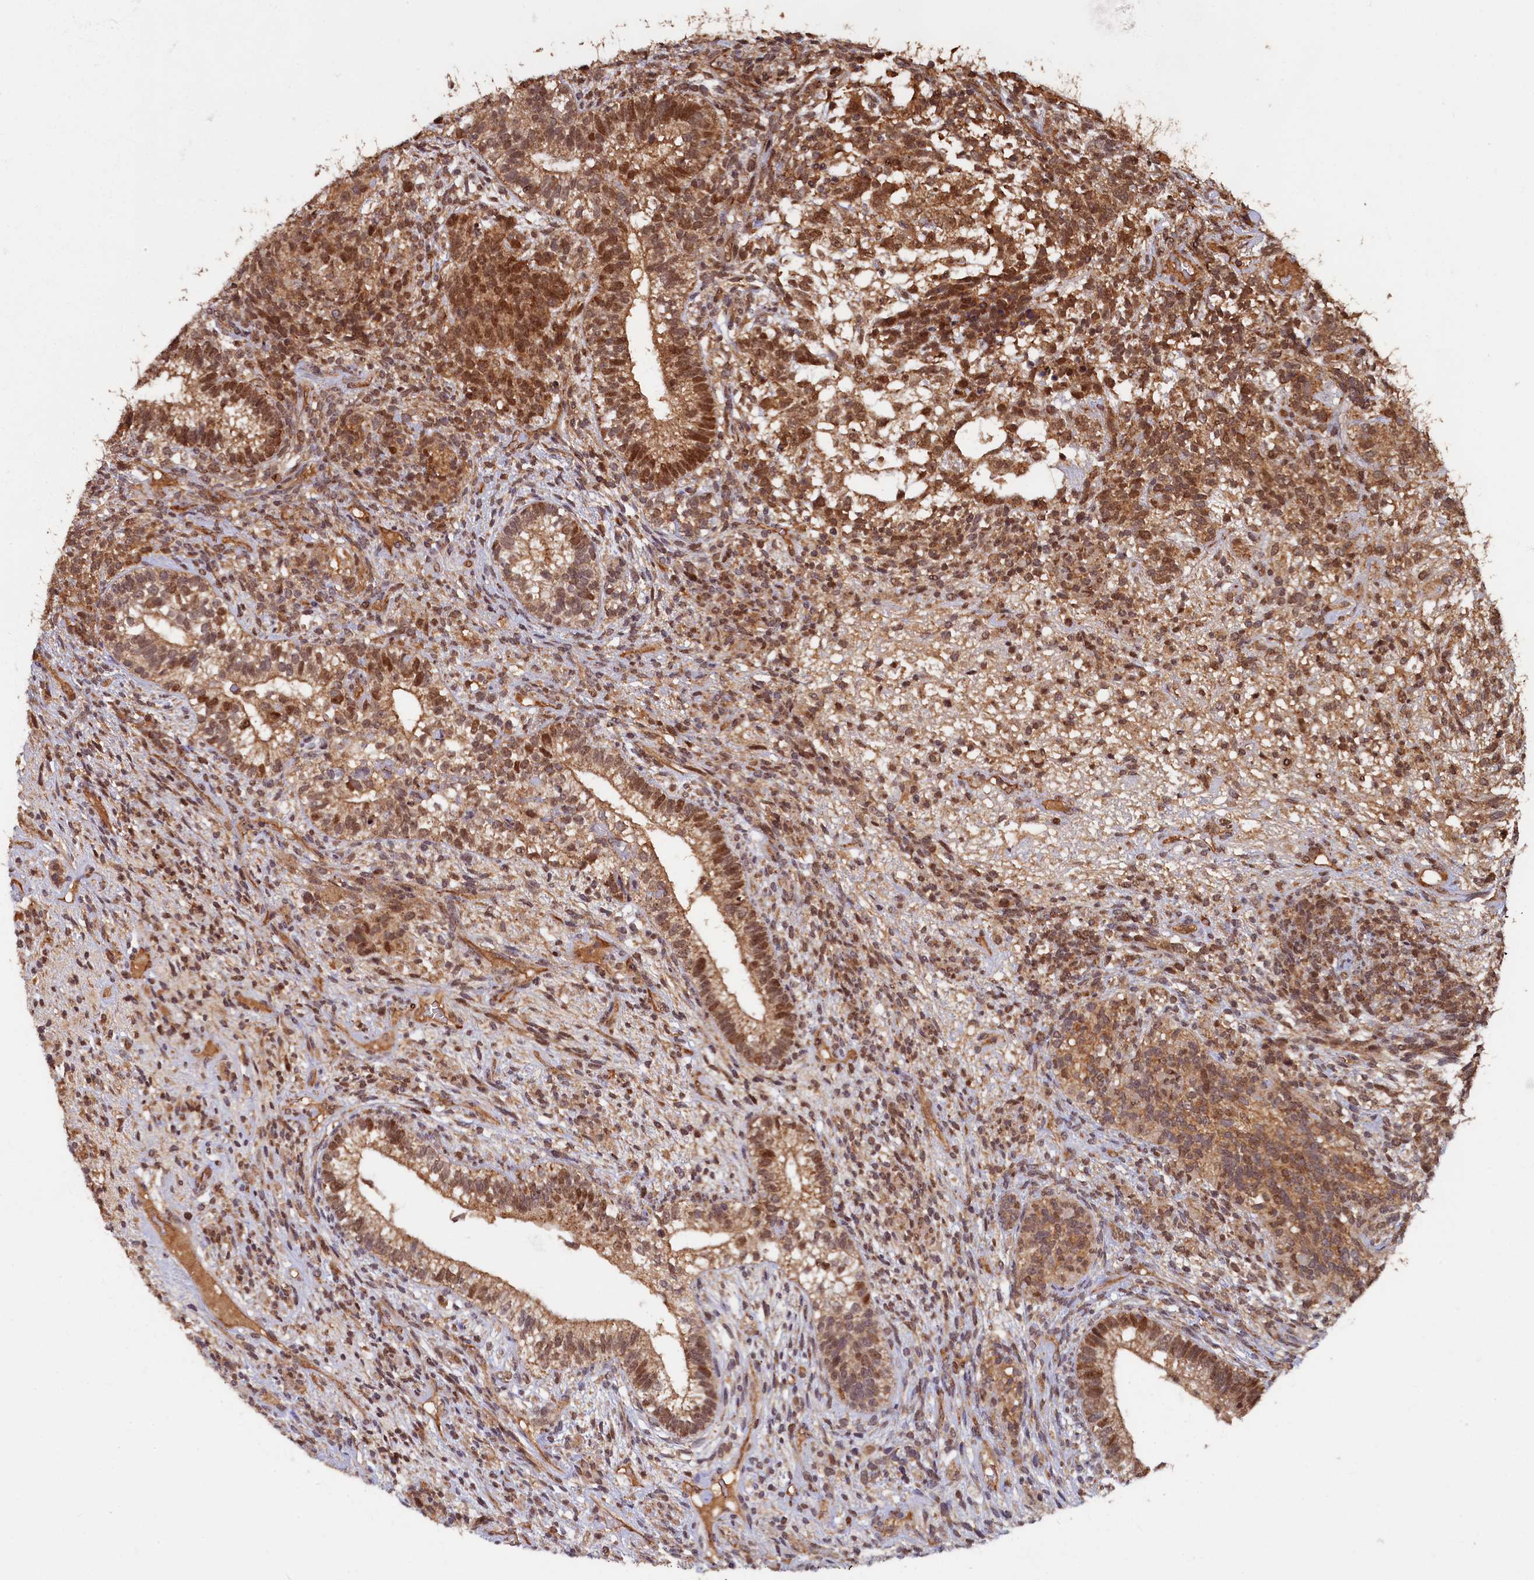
{"staining": {"intensity": "moderate", "quantity": ">75%", "location": "cytoplasmic/membranous,nuclear"}, "tissue": "testis cancer", "cell_type": "Tumor cells", "image_type": "cancer", "snomed": [{"axis": "morphology", "description": "Seminoma, NOS"}, {"axis": "morphology", "description": "Carcinoma, Embryonal, NOS"}, {"axis": "topography", "description": "Testis"}], "caption": "Testis cancer (seminoma) tissue reveals moderate cytoplasmic/membranous and nuclear positivity in approximately >75% of tumor cells, visualized by immunohistochemistry.", "gene": "BRCA1", "patient": {"sex": "male", "age": 28}}